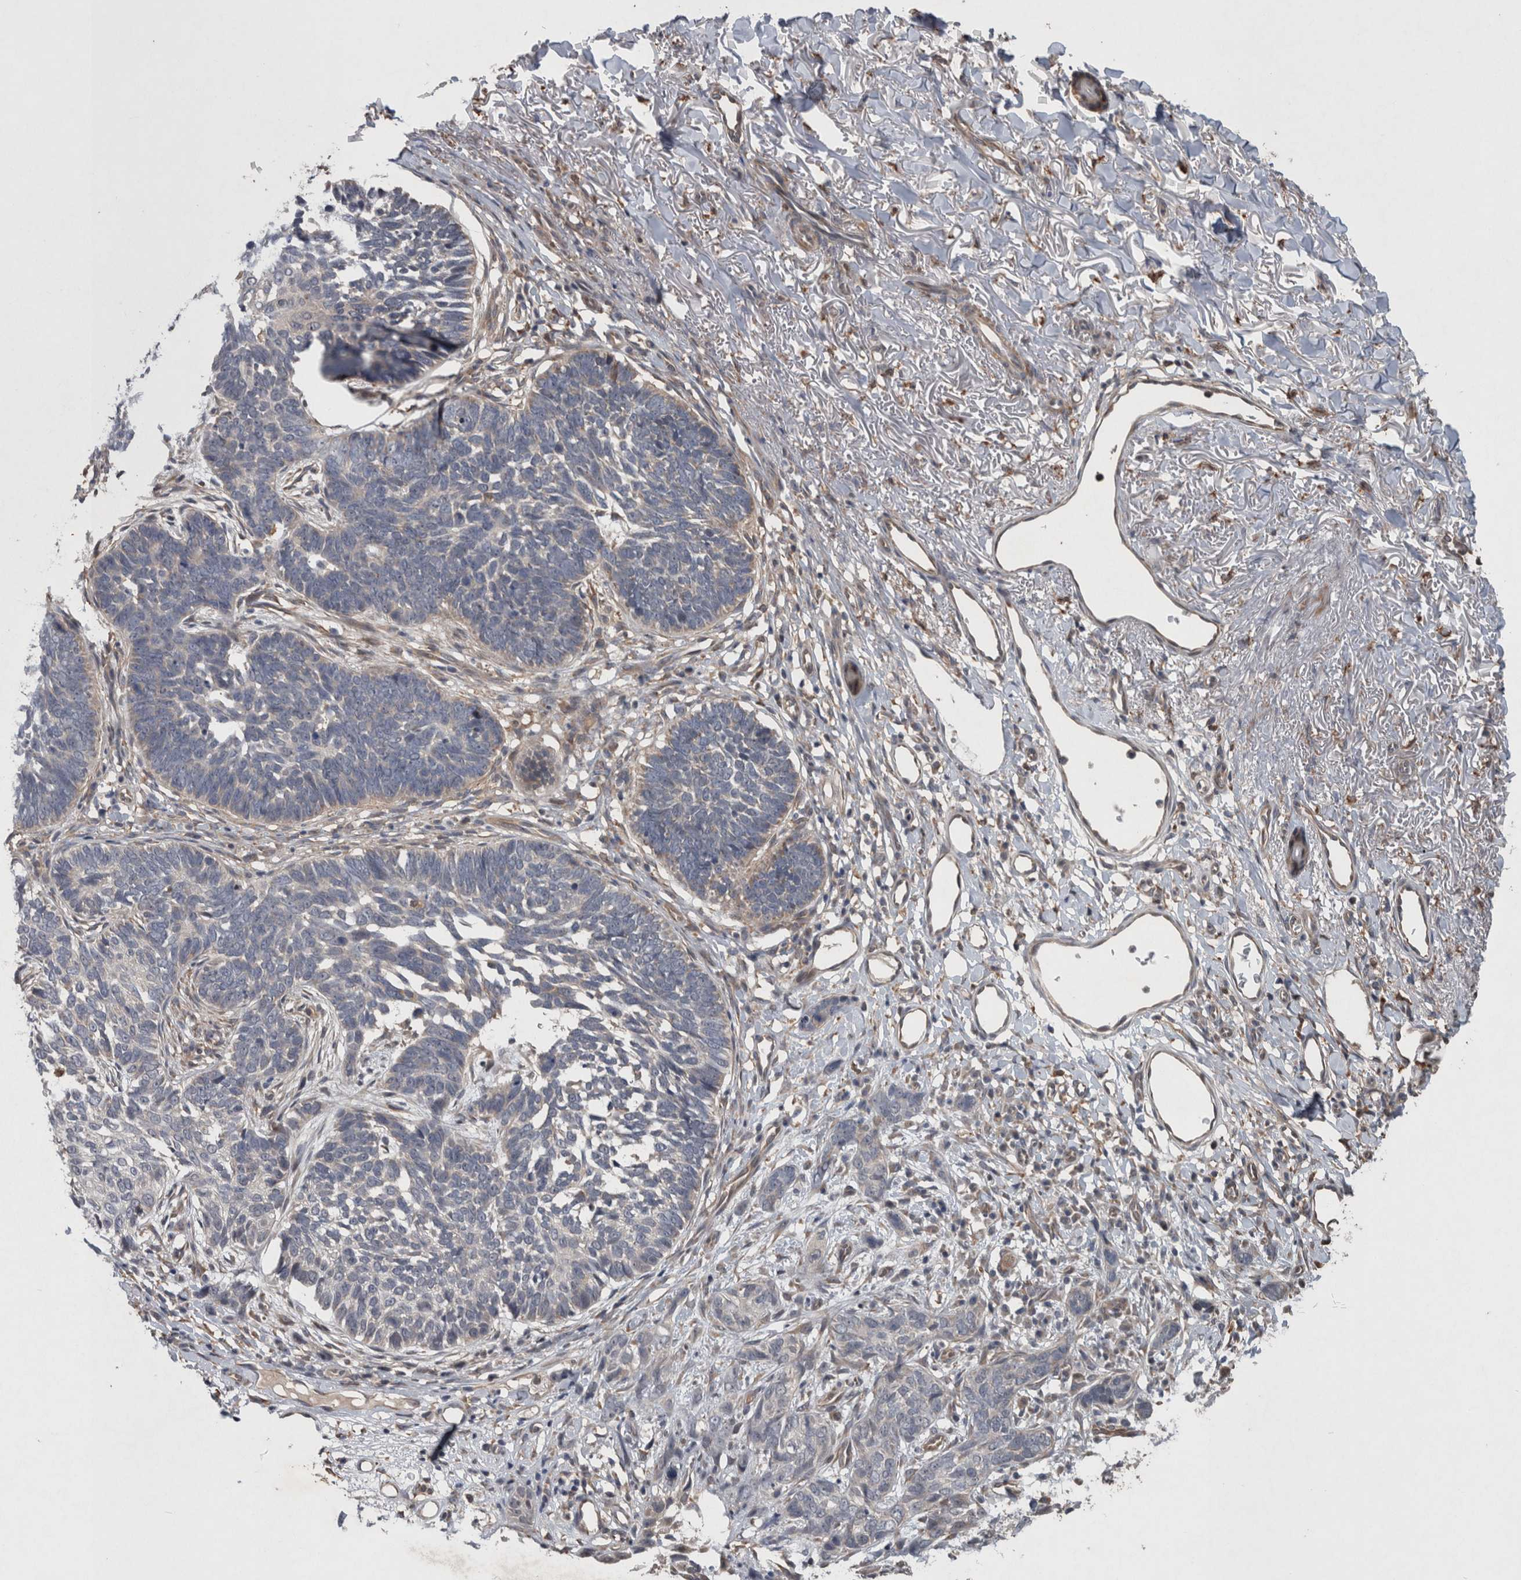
{"staining": {"intensity": "weak", "quantity": "<25%", "location": "cytoplasmic/membranous"}, "tissue": "skin cancer", "cell_type": "Tumor cells", "image_type": "cancer", "snomed": [{"axis": "morphology", "description": "Normal tissue, NOS"}, {"axis": "morphology", "description": "Basal cell carcinoma"}, {"axis": "topography", "description": "Skin"}], "caption": "A histopathology image of human skin cancer is negative for staining in tumor cells.", "gene": "GIMAP6", "patient": {"sex": "male", "age": 77}}